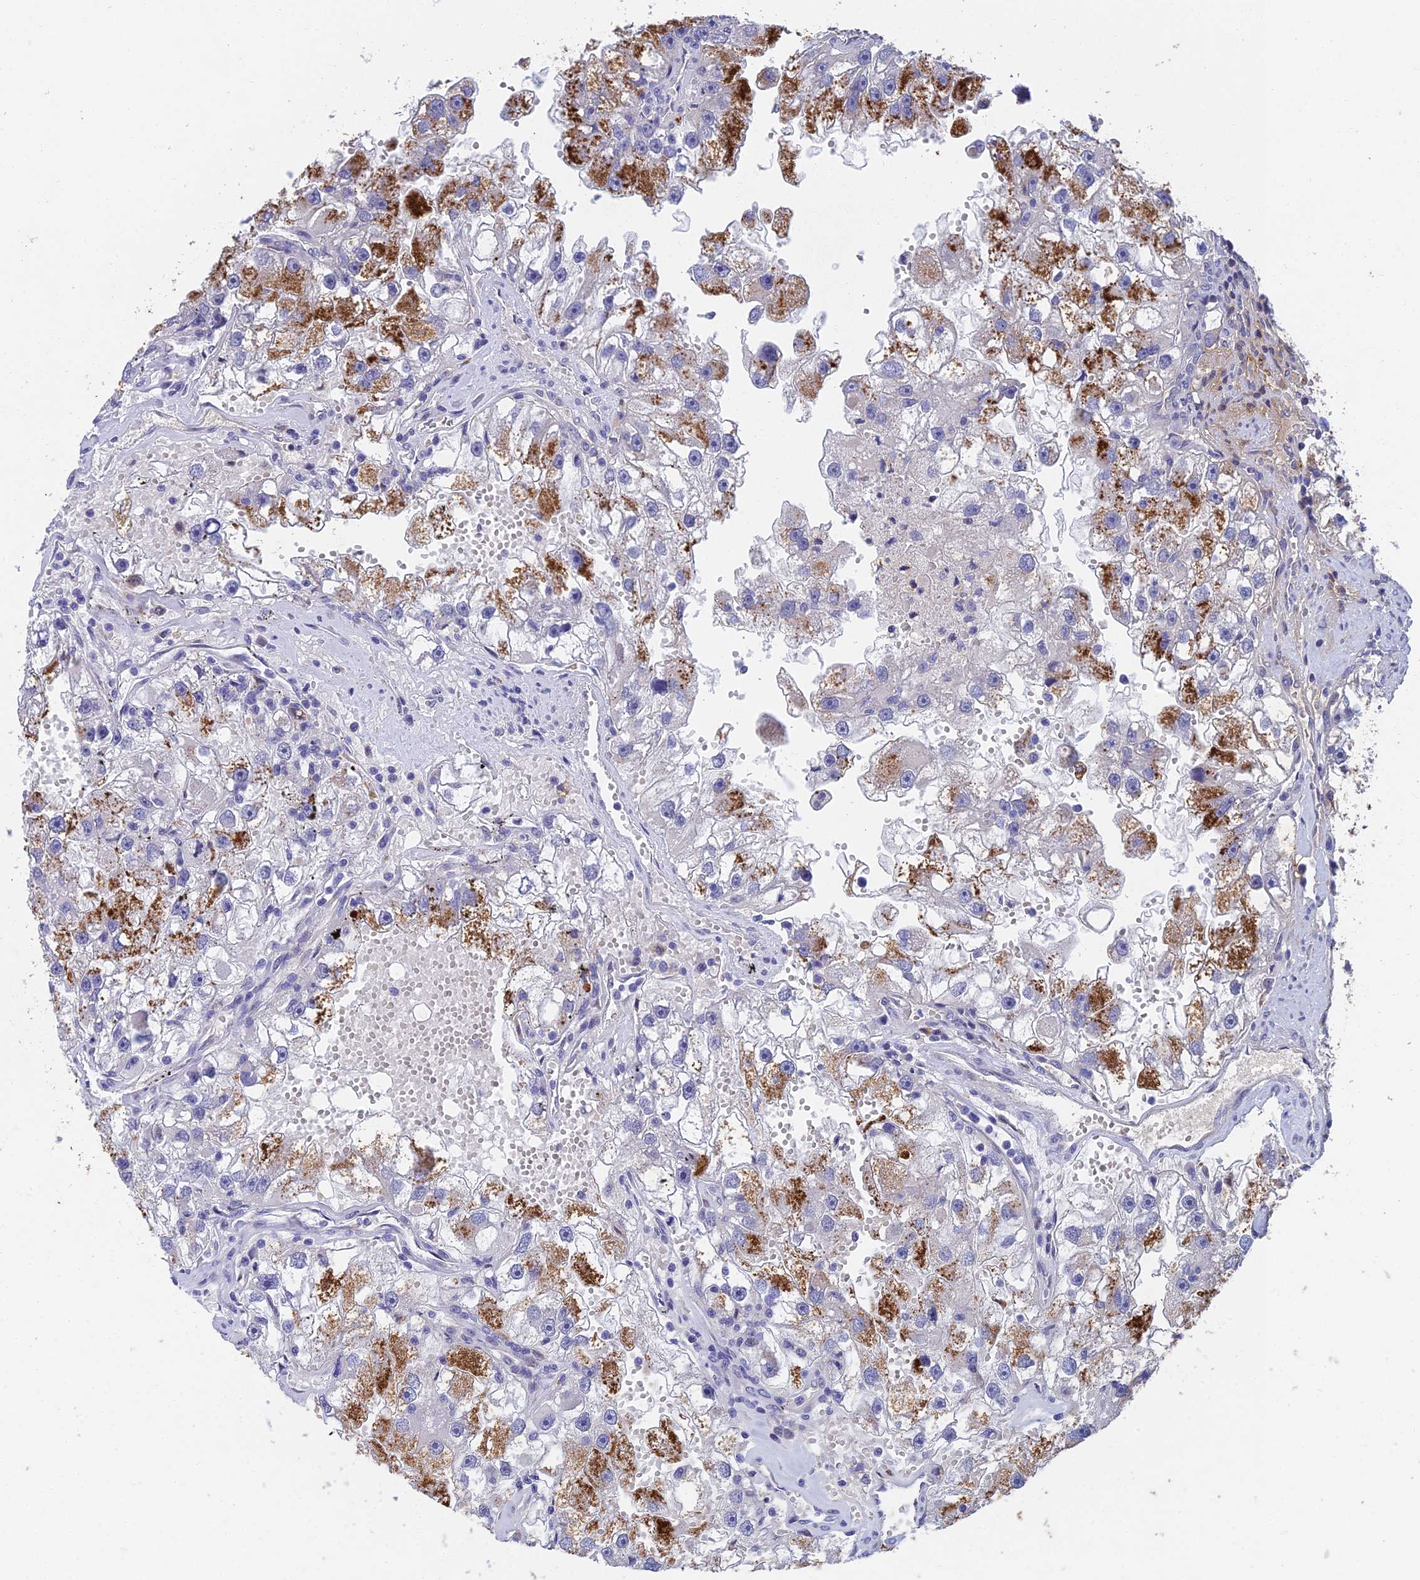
{"staining": {"intensity": "strong", "quantity": "25%-75%", "location": "cytoplasmic/membranous"}, "tissue": "renal cancer", "cell_type": "Tumor cells", "image_type": "cancer", "snomed": [{"axis": "morphology", "description": "Adenocarcinoma, NOS"}, {"axis": "topography", "description": "Kidney"}], "caption": "About 25%-75% of tumor cells in renal adenocarcinoma display strong cytoplasmic/membranous protein staining as visualized by brown immunohistochemical staining.", "gene": "ADAMTS13", "patient": {"sex": "male", "age": 63}}